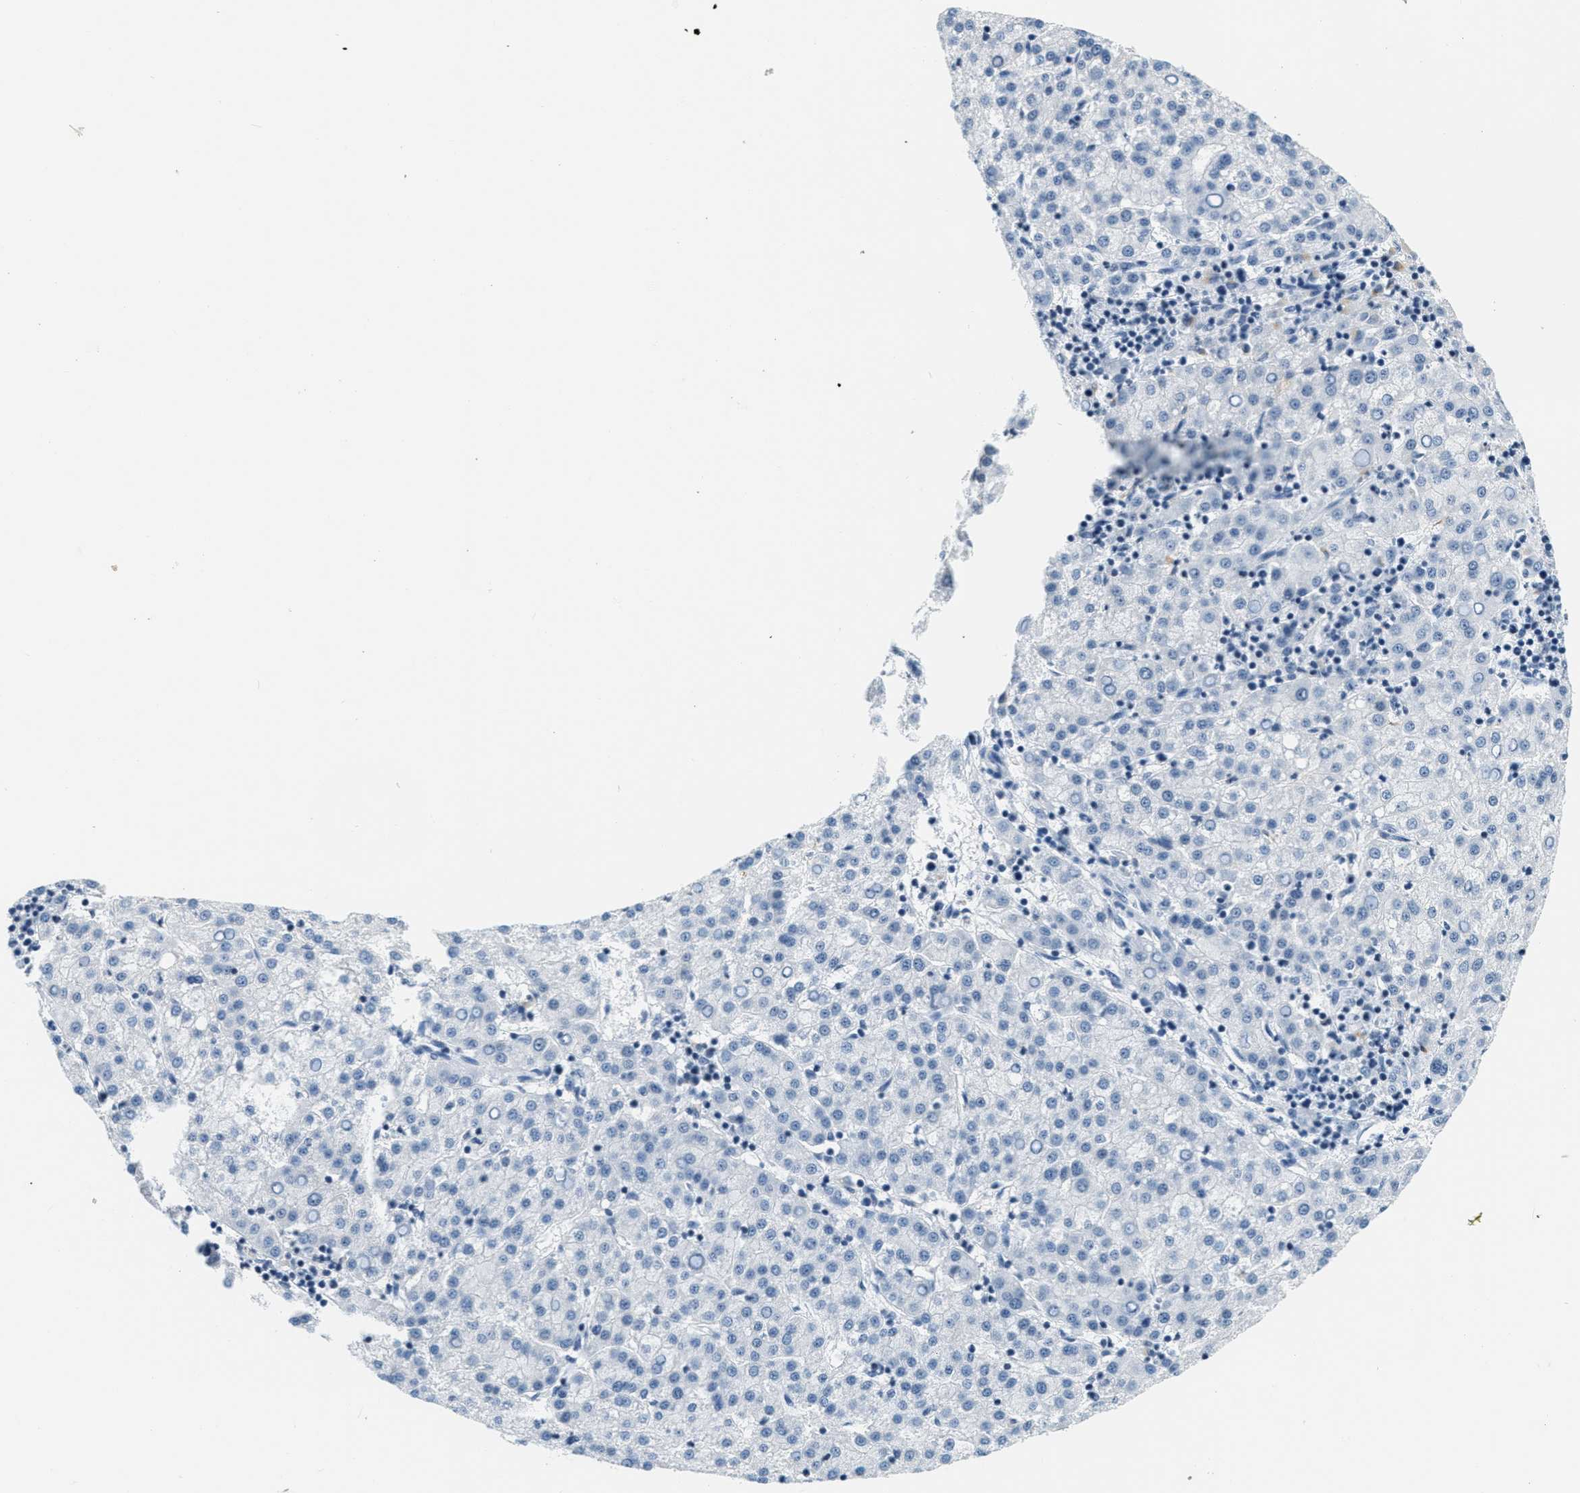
{"staining": {"intensity": "negative", "quantity": "none", "location": "none"}, "tissue": "liver cancer", "cell_type": "Tumor cells", "image_type": "cancer", "snomed": [{"axis": "morphology", "description": "Carcinoma, Hepatocellular, NOS"}, {"axis": "topography", "description": "Liver"}], "caption": "This is an immunohistochemistry (IHC) histopathology image of liver hepatocellular carcinoma. There is no positivity in tumor cells.", "gene": "CA4", "patient": {"sex": "female", "age": 58}}